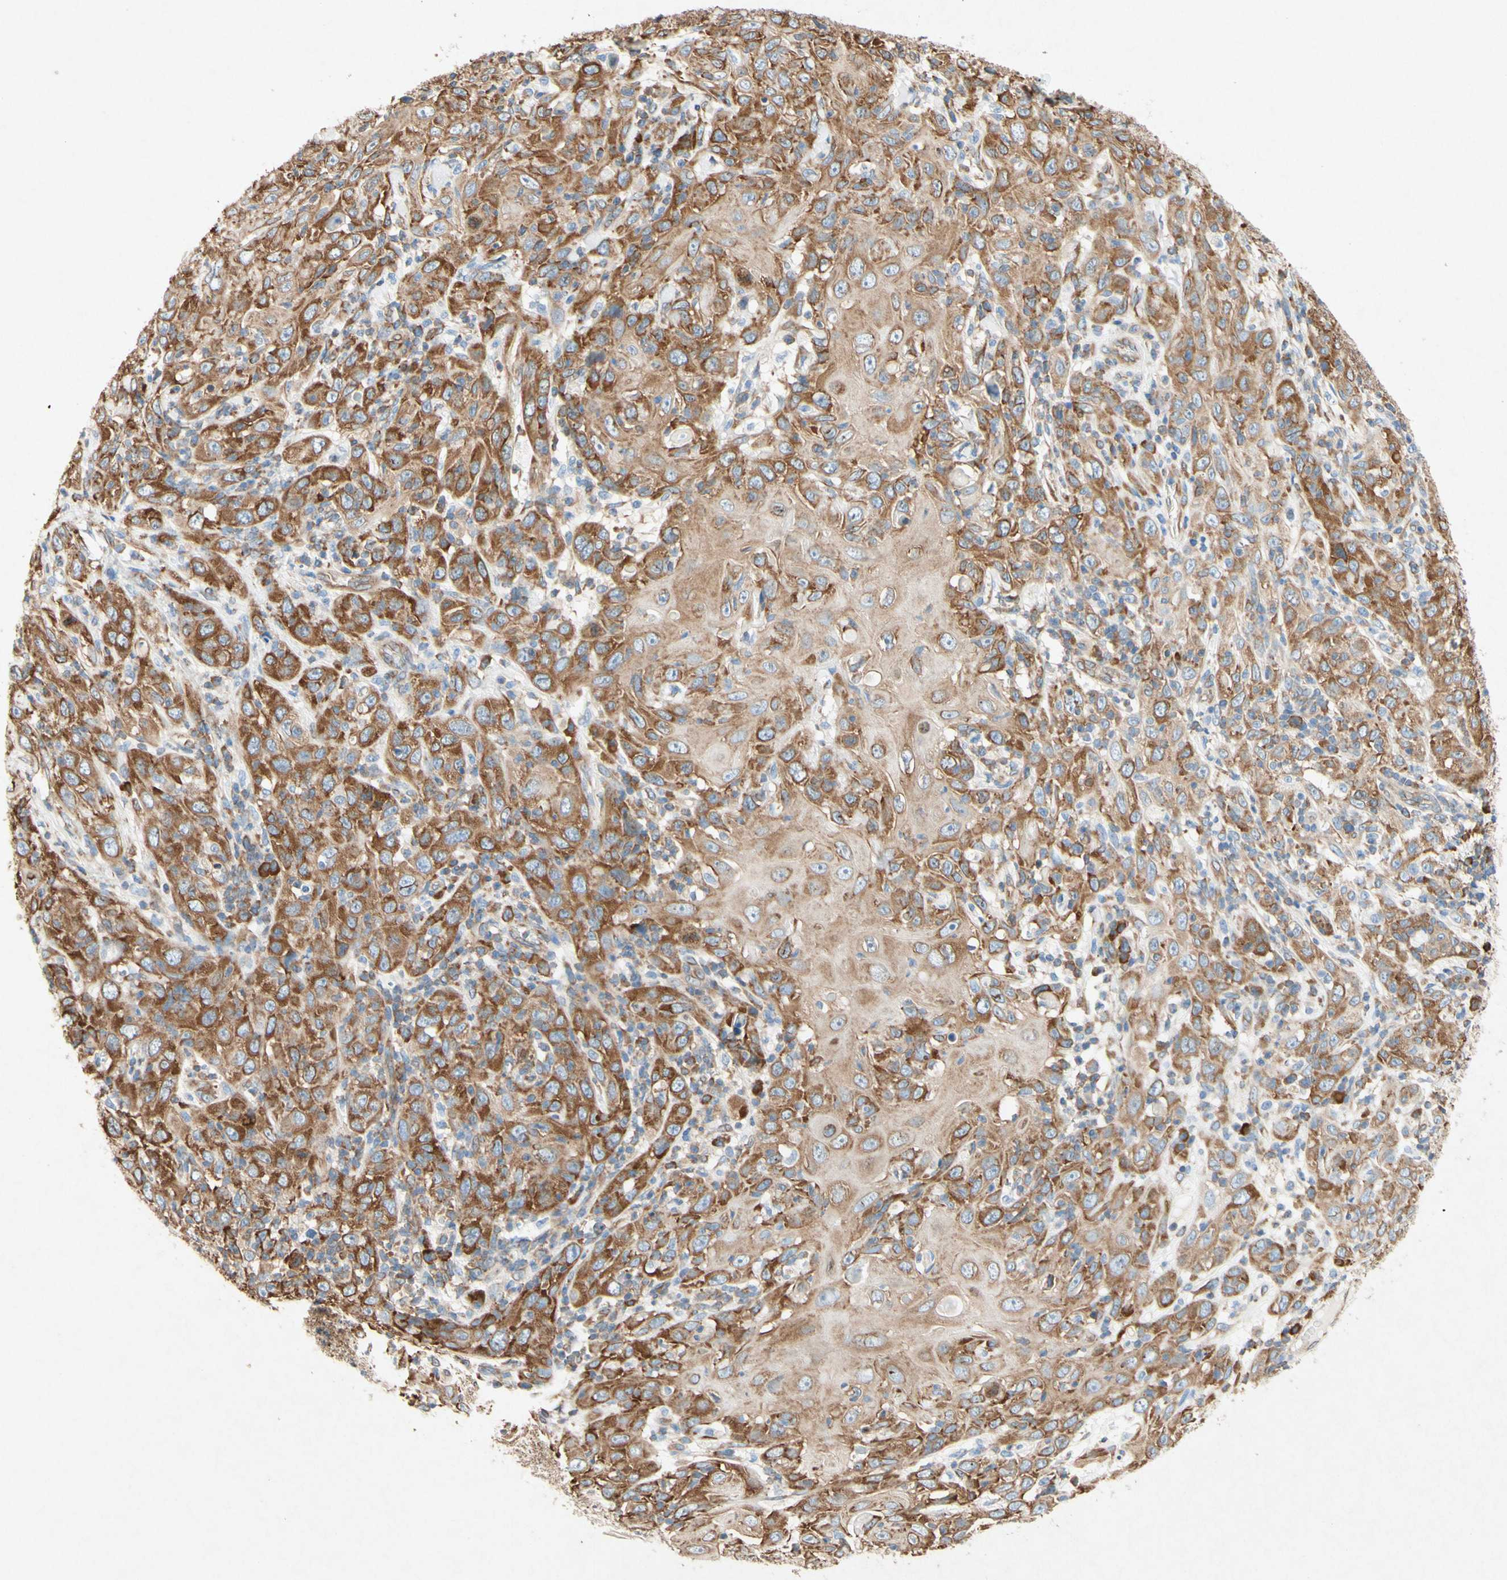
{"staining": {"intensity": "moderate", "quantity": ">75%", "location": "cytoplasmic/membranous"}, "tissue": "skin cancer", "cell_type": "Tumor cells", "image_type": "cancer", "snomed": [{"axis": "morphology", "description": "Squamous cell carcinoma, NOS"}, {"axis": "topography", "description": "Skin"}], "caption": "The photomicrograph exhibits a brown stain indicating the presence of a protein in the cytoplasmic/membranous of tumor cells in skin cancer (squamous cell carcinoma).", "gene": "PABPC1", "patient": {"sex": "female", "age": 88}}